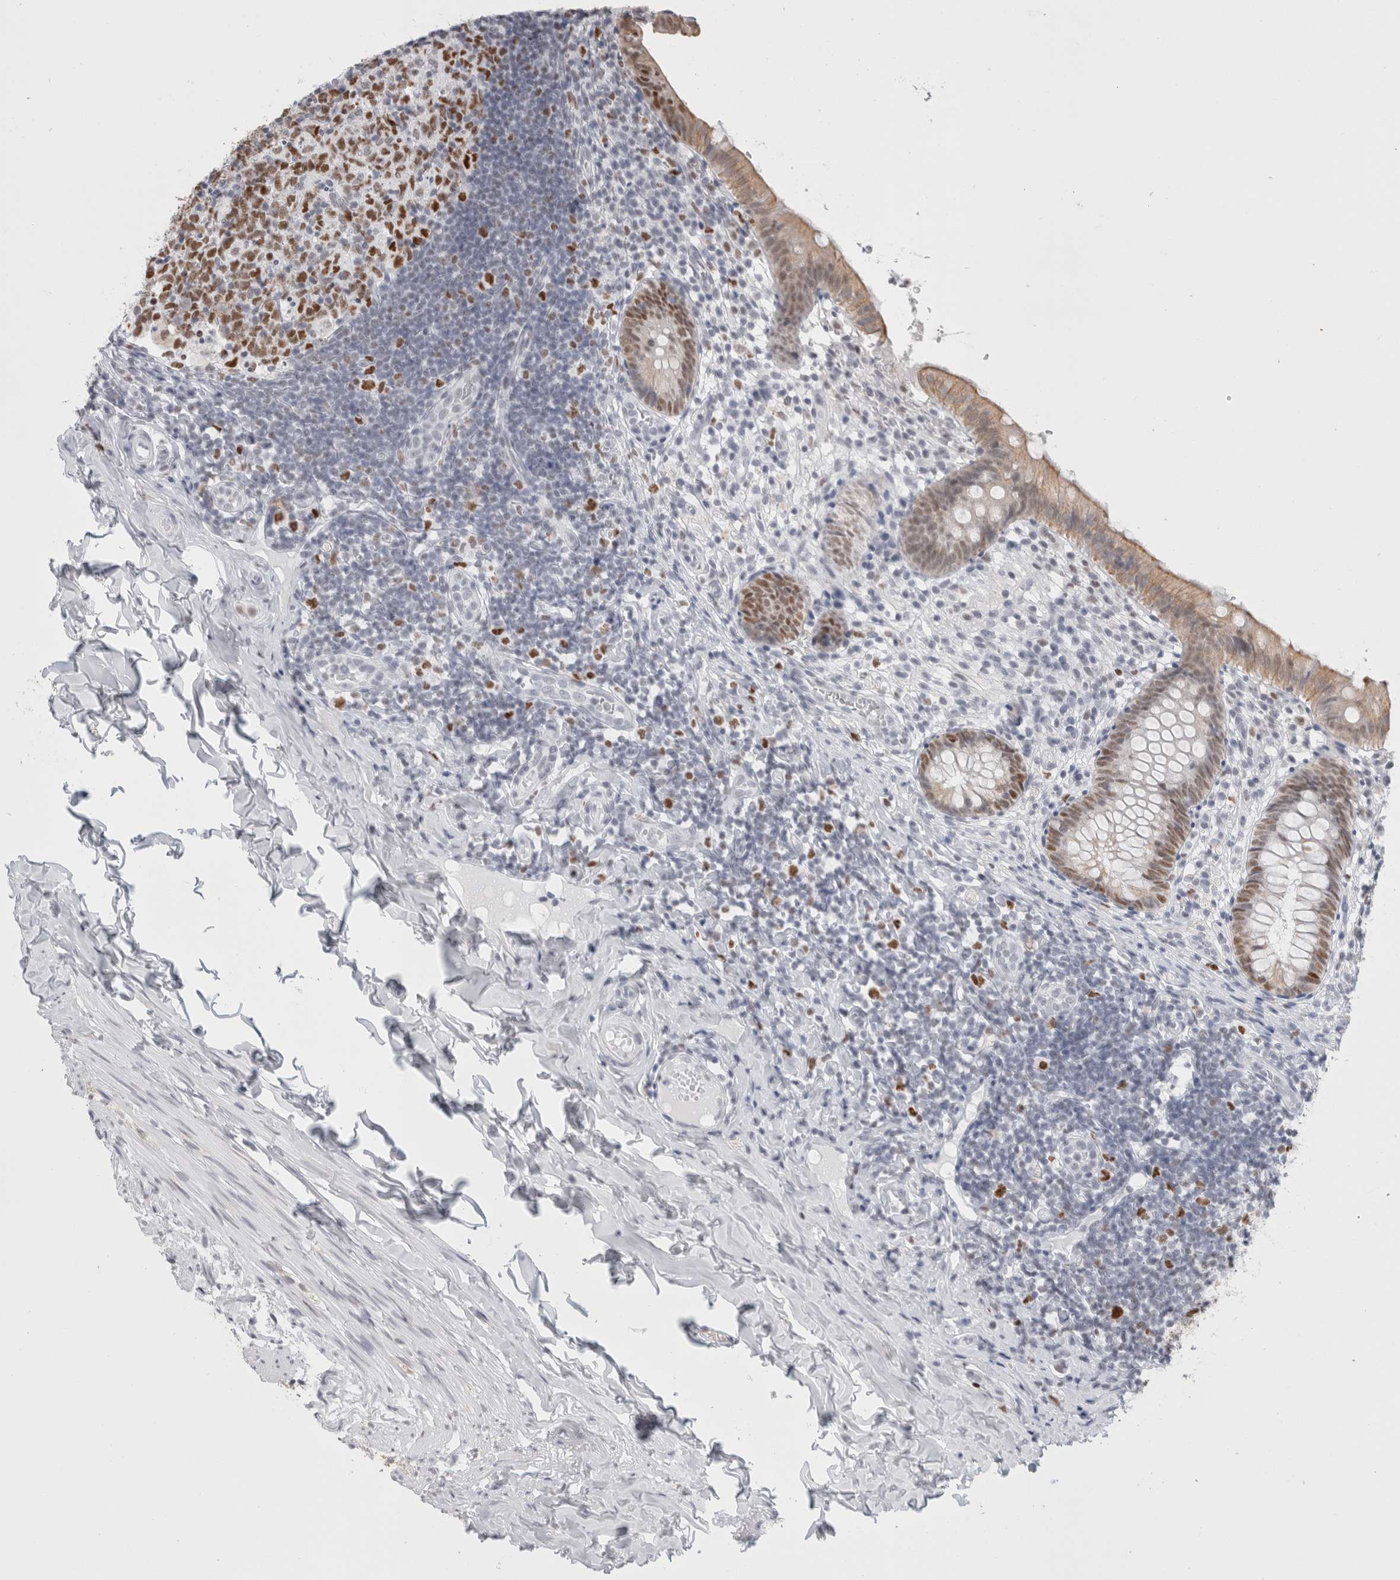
{"staining": {"intensity": "moderate", "quantity": "25%-75%", "location": "nuclear"}, "tissue": "appendix", "cell_type": "Glandular cells", "image_type": "normal", "snomed": [{"axis": "morphology", "description": "Normal tissue, NOS"}, {"axis": "topography", "description": "Appendix"}], "caption": "A histopathology image showing moderate nuclear staining in approximately 25%-75% of glandular cells in unremarkable appendix, as visualized by brown immunohistochemical staining.", "gene": "SMARCC1", "patient": {"sex": "male", "age": 8}}